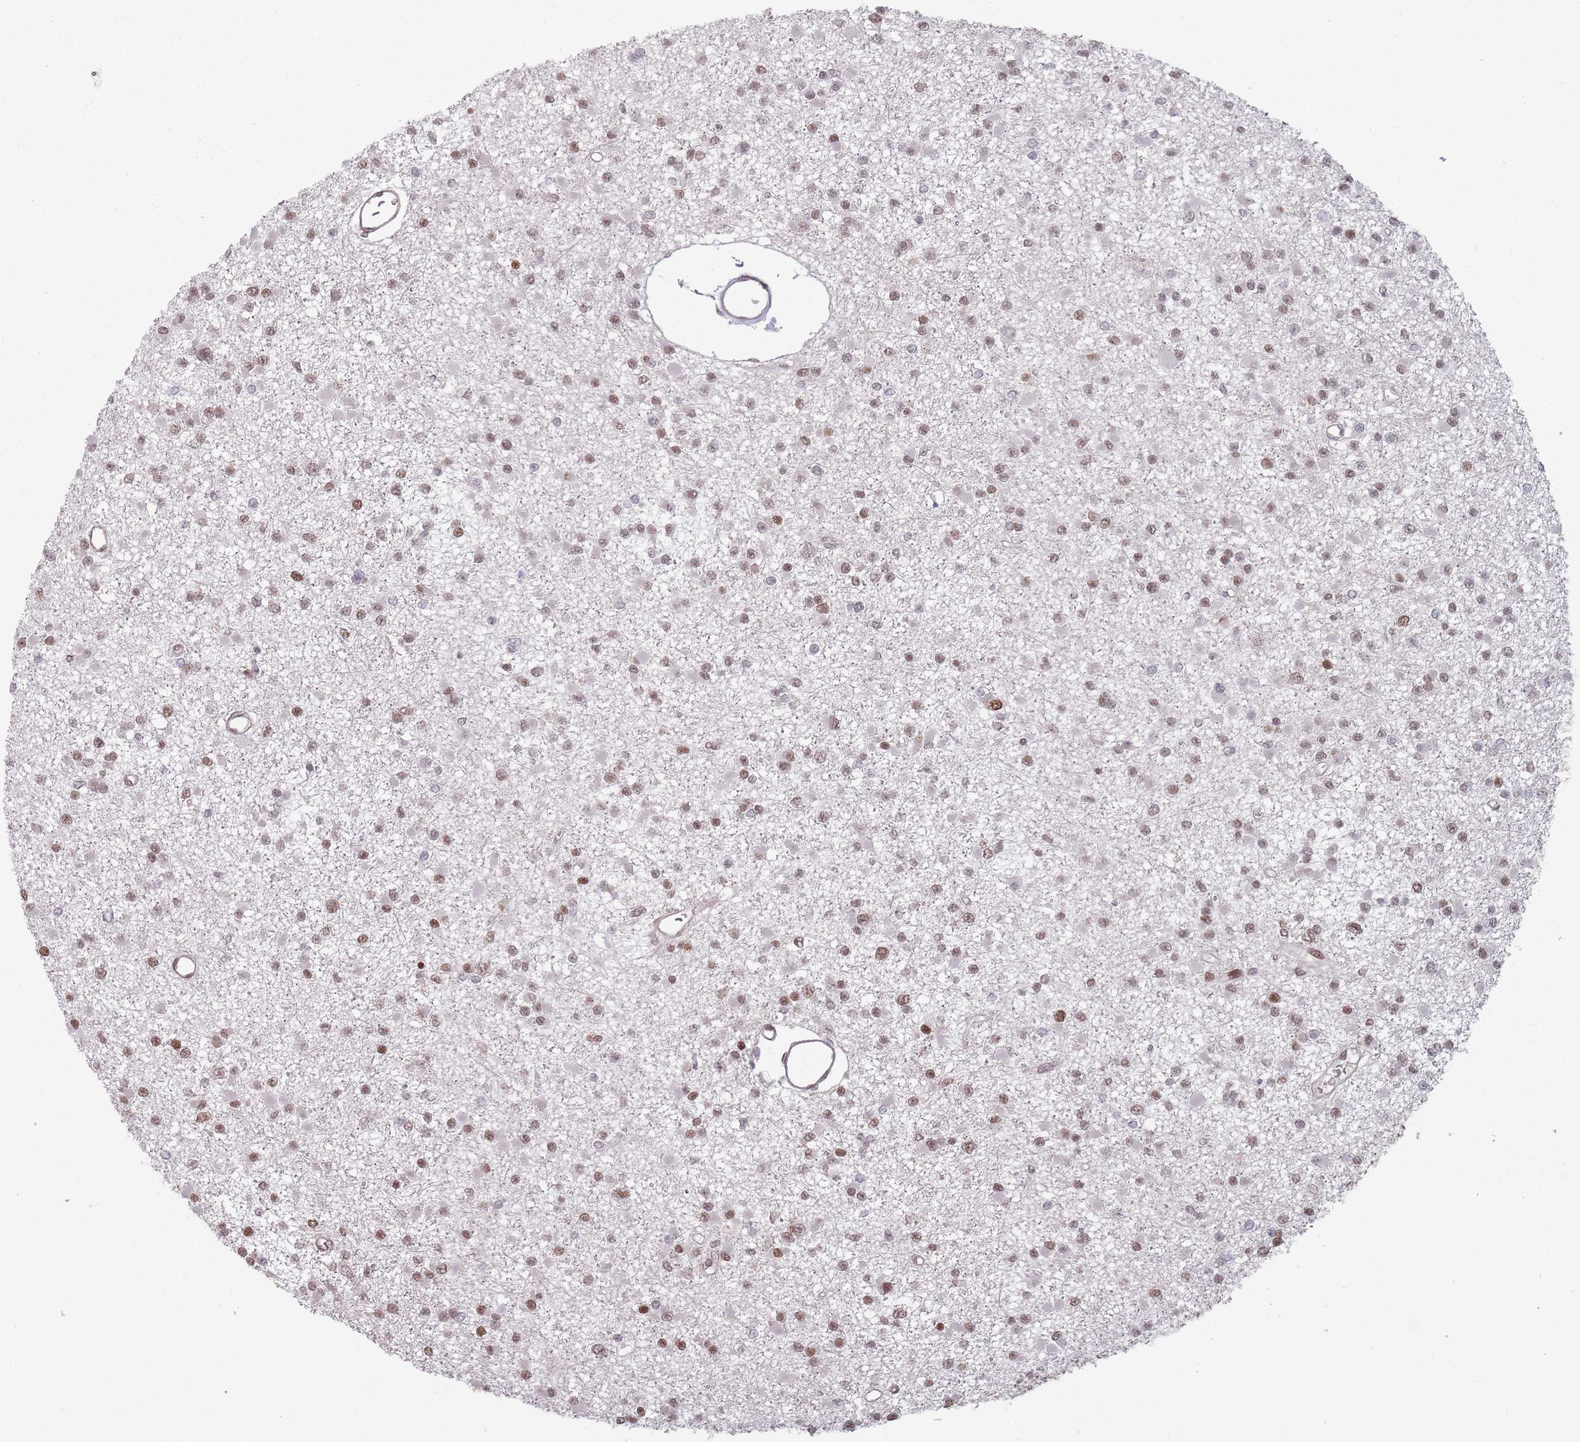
{"staining": {"intensity": "moderate", "quantity": ">75%", "location": "nuclear"}, "tissue": "glioma", "cell_type": "Tumor cells", "image_type": "cancer", "snomed": [{"axis": "morphology", "description": "Glioma, malignant, Low grade"}, {"axis": "topography", "description": "Brain"}], "caption": "Tumor cells display moderate nuclear expression in approximately >75% of cells in glioma.", "gene": "SH3BGRL2", "patient": {"sex": "female", "age": 22}}